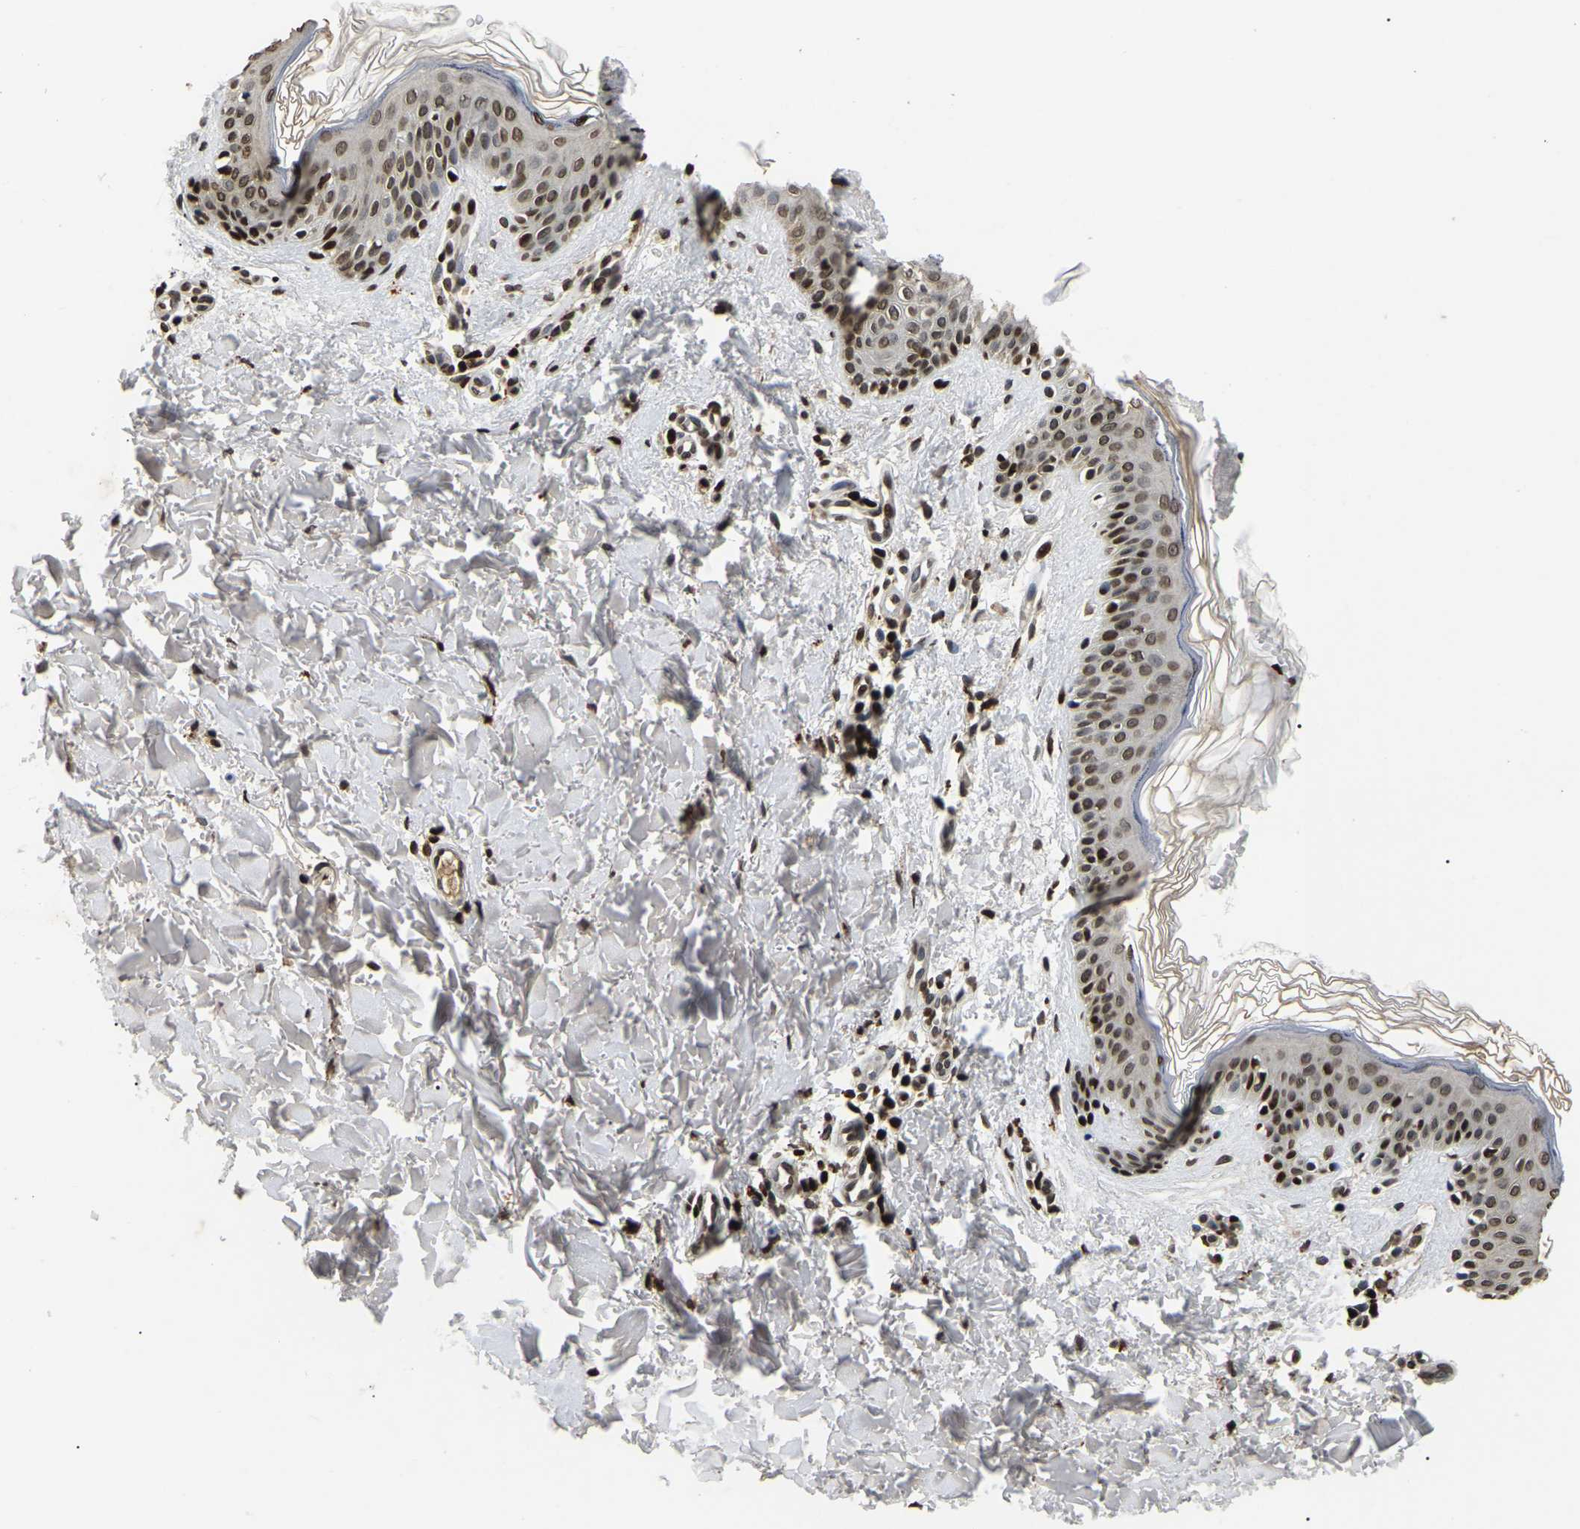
{"staining": {"intensity": "moderate", "quantity": "25%-75%", "location": "cytoplasmic/membranous,nuclear"}, "tissue": "skin", "cell_type": "Fibroblasts", "image_type": "normal", "snomed": [{"axis": "morphology", "description": "Normal tissue, NOS"}, {"axis": "topography", "description": "Skin"}], "caption": "About 25%-75% of fibroblasts in benign human skin show moderate cytoplasmic/membranous,nuclear protein positivity as visualized by brown immunohistochemical staining.", "gene": "LRRC61", "patient": {"sex": "male", "age": 40}}